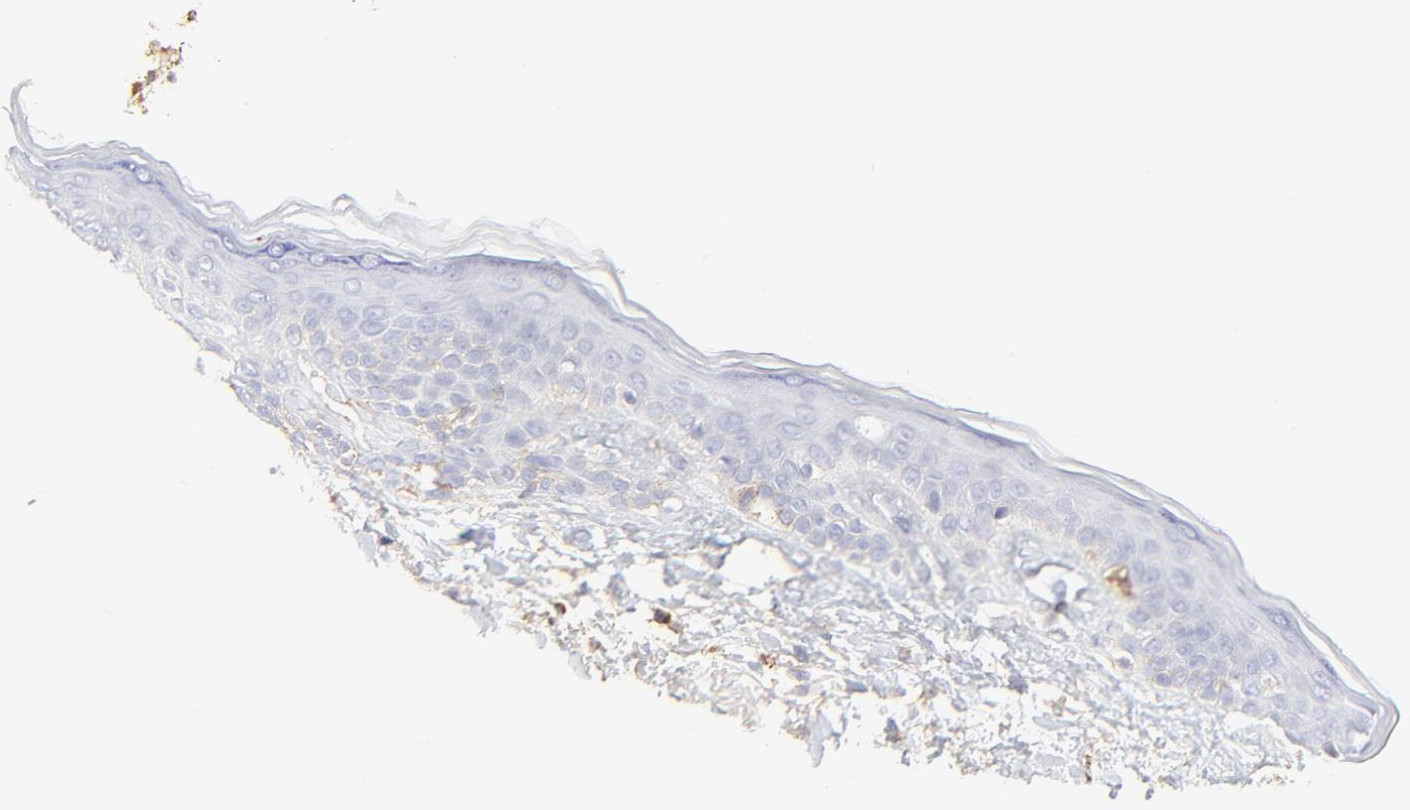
{"staining": {"intensity": "negative", "quantity": "none", "location": "none"}, "tissue": "skin cancer", "cell_type": "Tumor cells", "image_type": "cancer", "snomed": [{"axis": "morphology", "description": "Normal tissue, NOS"}, {"axis": "morphology", "description": "Basal cell carcinoma"}, {"axis": "topography", "description": "Skin"}], "caption": "An image of human basal cell carcinoma (skin) is negative for staining in tumor cells.", "gene": "ANXA6", "patient": {"sex": "male", "age": 63}}